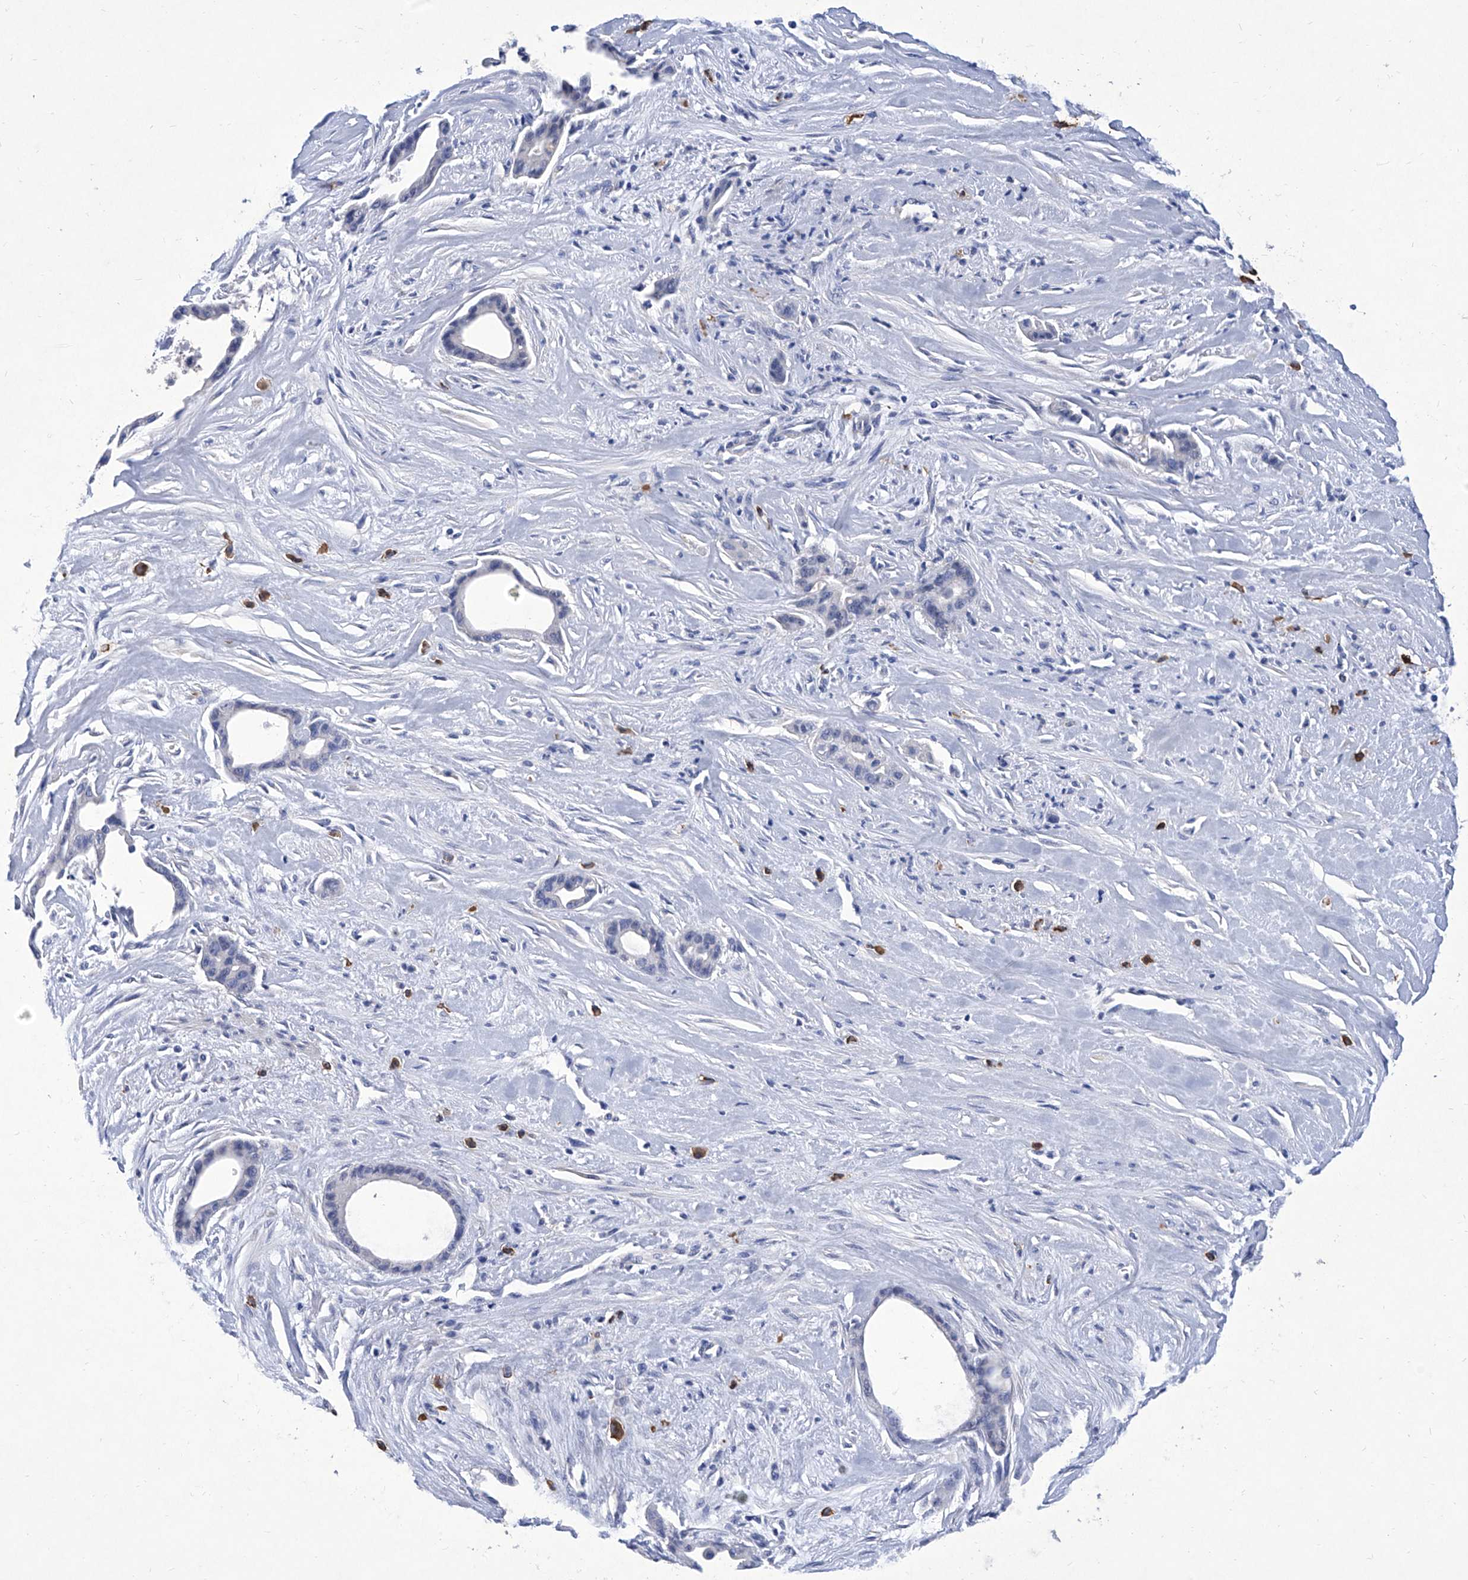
{"staining": {"intensity": "negative", "quantity": "none", "location": "none"}, "tissue": "liver cancer", "cell_type": "Tumor cells", "image_type": "cancer", "snomed": [{"axis": "morphology", "description": "Cholangiocarcinoma"}, {"axis": "topography", "description": "Liver"}], "caption": "There is no significant staining in tumor cells of cholangiocarcinoma (liver).", "gene": "IFNL2", "patient": {"sex": "female", "age": 55}}